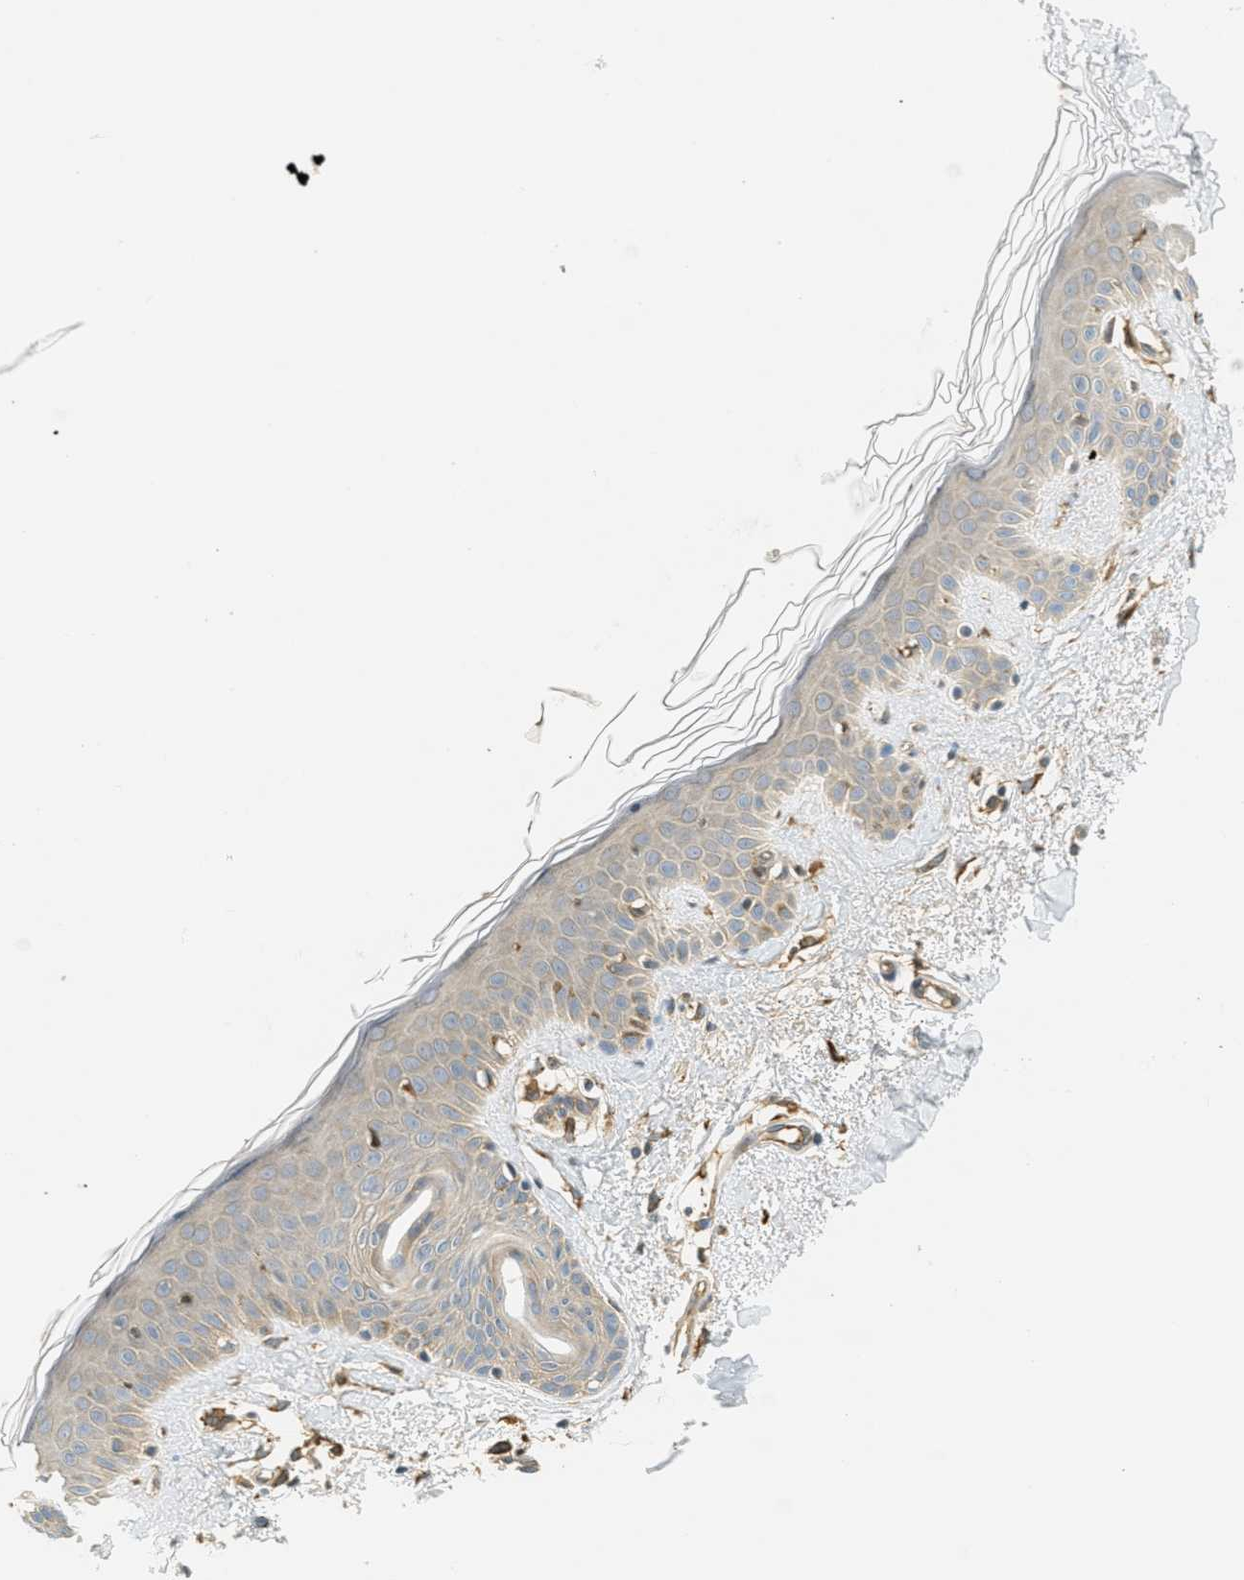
{"staining": {"intensity": "negative", "quantity": "none", "location": "none"}, "tissue": "skin", "cell_type": "Fibroblasts", "image_type": "normal", "snomed": [{"axis": "morphology", "description": "Normal tissue, NOS"}, {"axis": "topography", "description": "Skin"}], "caption": "Immunohistochemical staining of benign skin shows no significant expression in fibroblasts. The staining is performed using DAB brown chromogen with nuclei counter-stained in using hematoxylin.", "gene": "PDK1", "patient": {"sex": "male", "age": 67}}